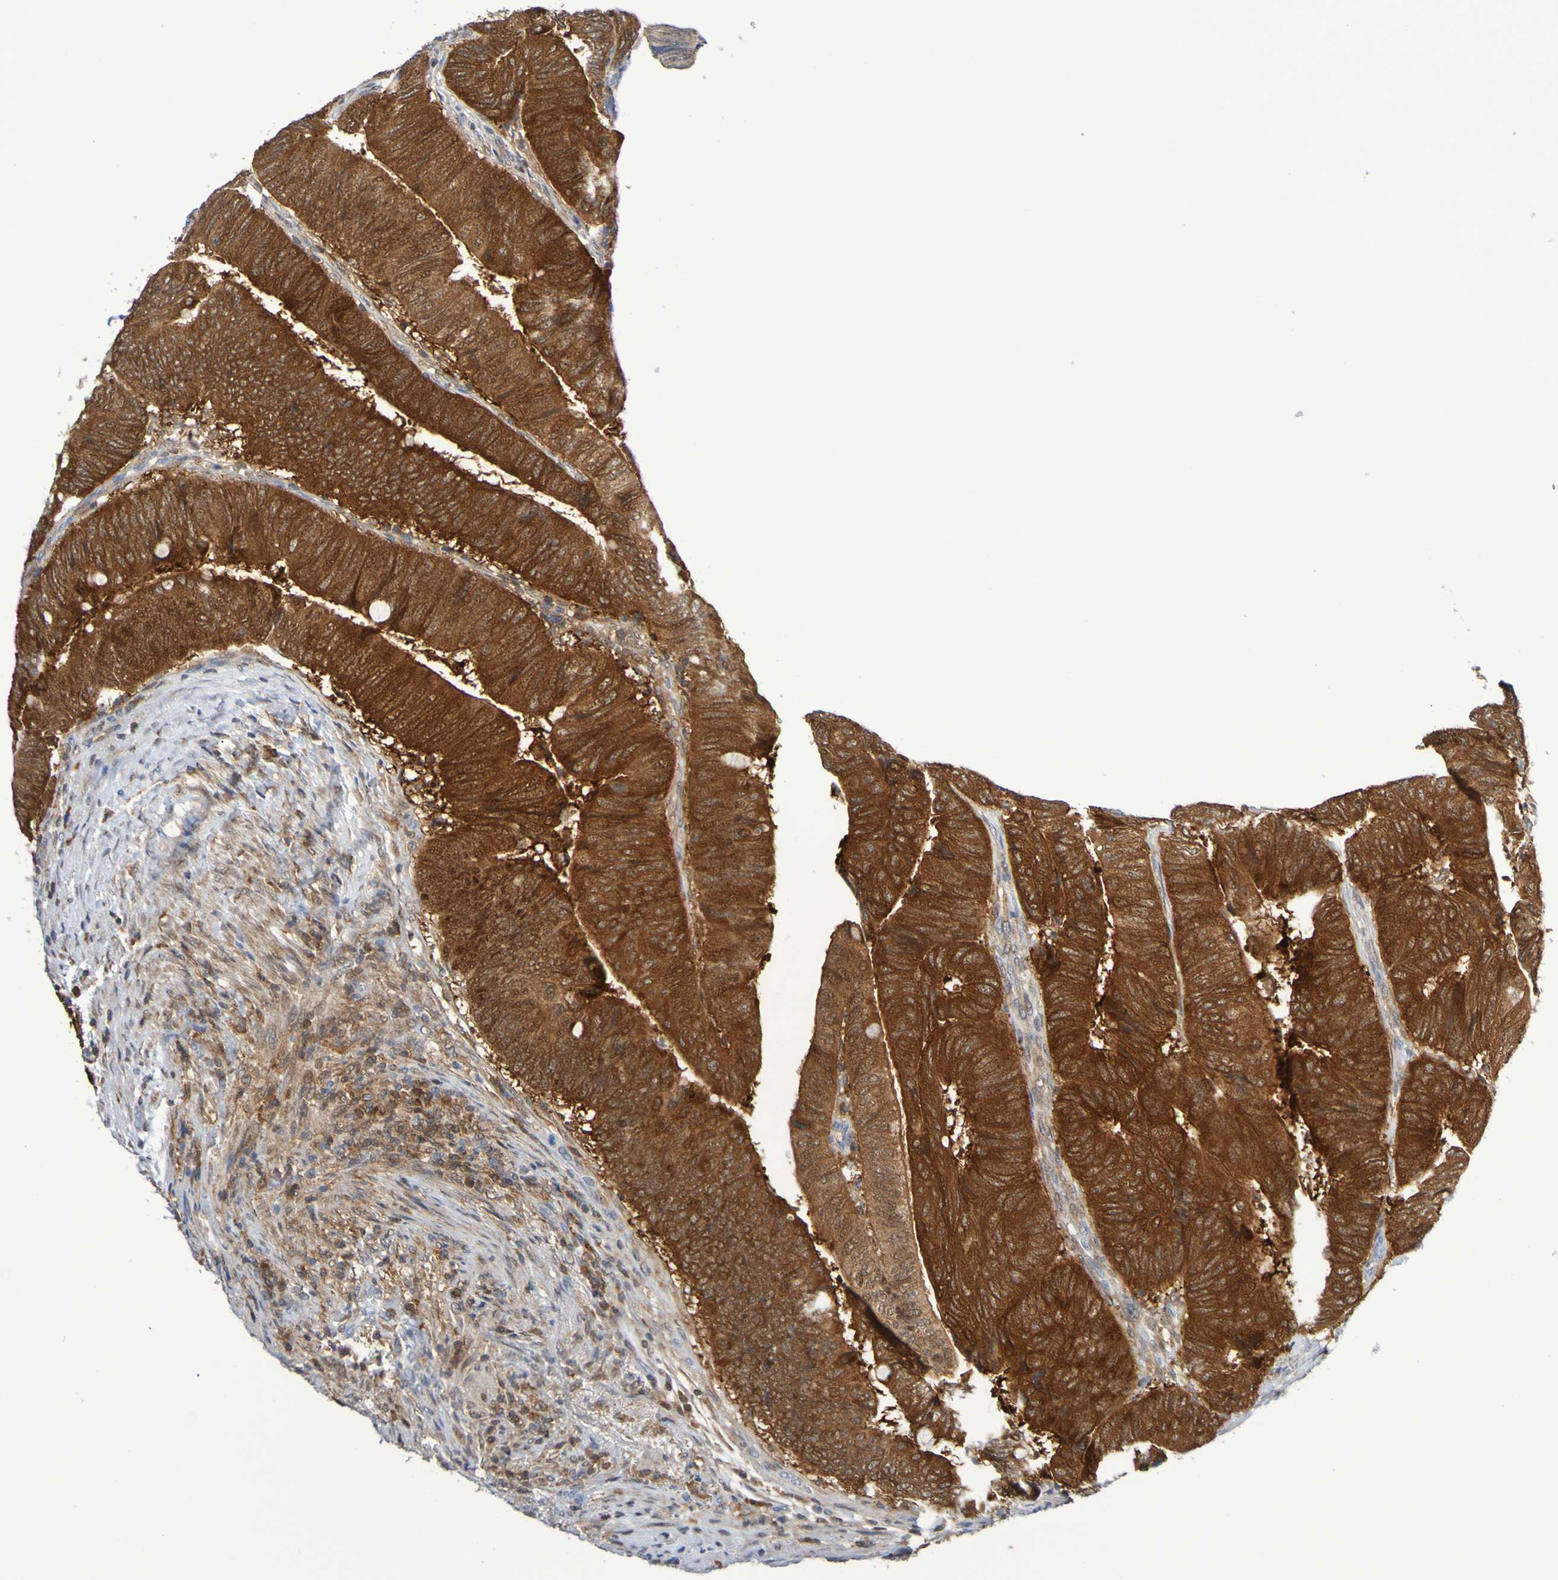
{"staining": {"intensity": "strong", "quantity": ">75%", "location": "cytoplasmic/membranous"}, "tissue": "colorectal cancer", "cell_type": "Tumor cells", "image_type": "cancer", "snomed": [{"axis": "morphology", "description": "Normal tissue, NOS"}, {"axis": "morphology", "description": "Adenocarcinoma, NOS"}, {"axis": "topography", "description": "Rectum"}, {"axis": "topography", "description": "Peripheral nerve tissue"}], "caption": "The immunohistochemical stain labels strong cytoplasmic/membranous expression in tumor cells of colorectal cancer tissue. The staining was performed using DAB to visualize the protein expression in brown, while the nuclei were stained in blue with hematoxylin (Magnification: 20x).", "gene": "ATIC", "patient": {"sex": "male", "age": 92}}